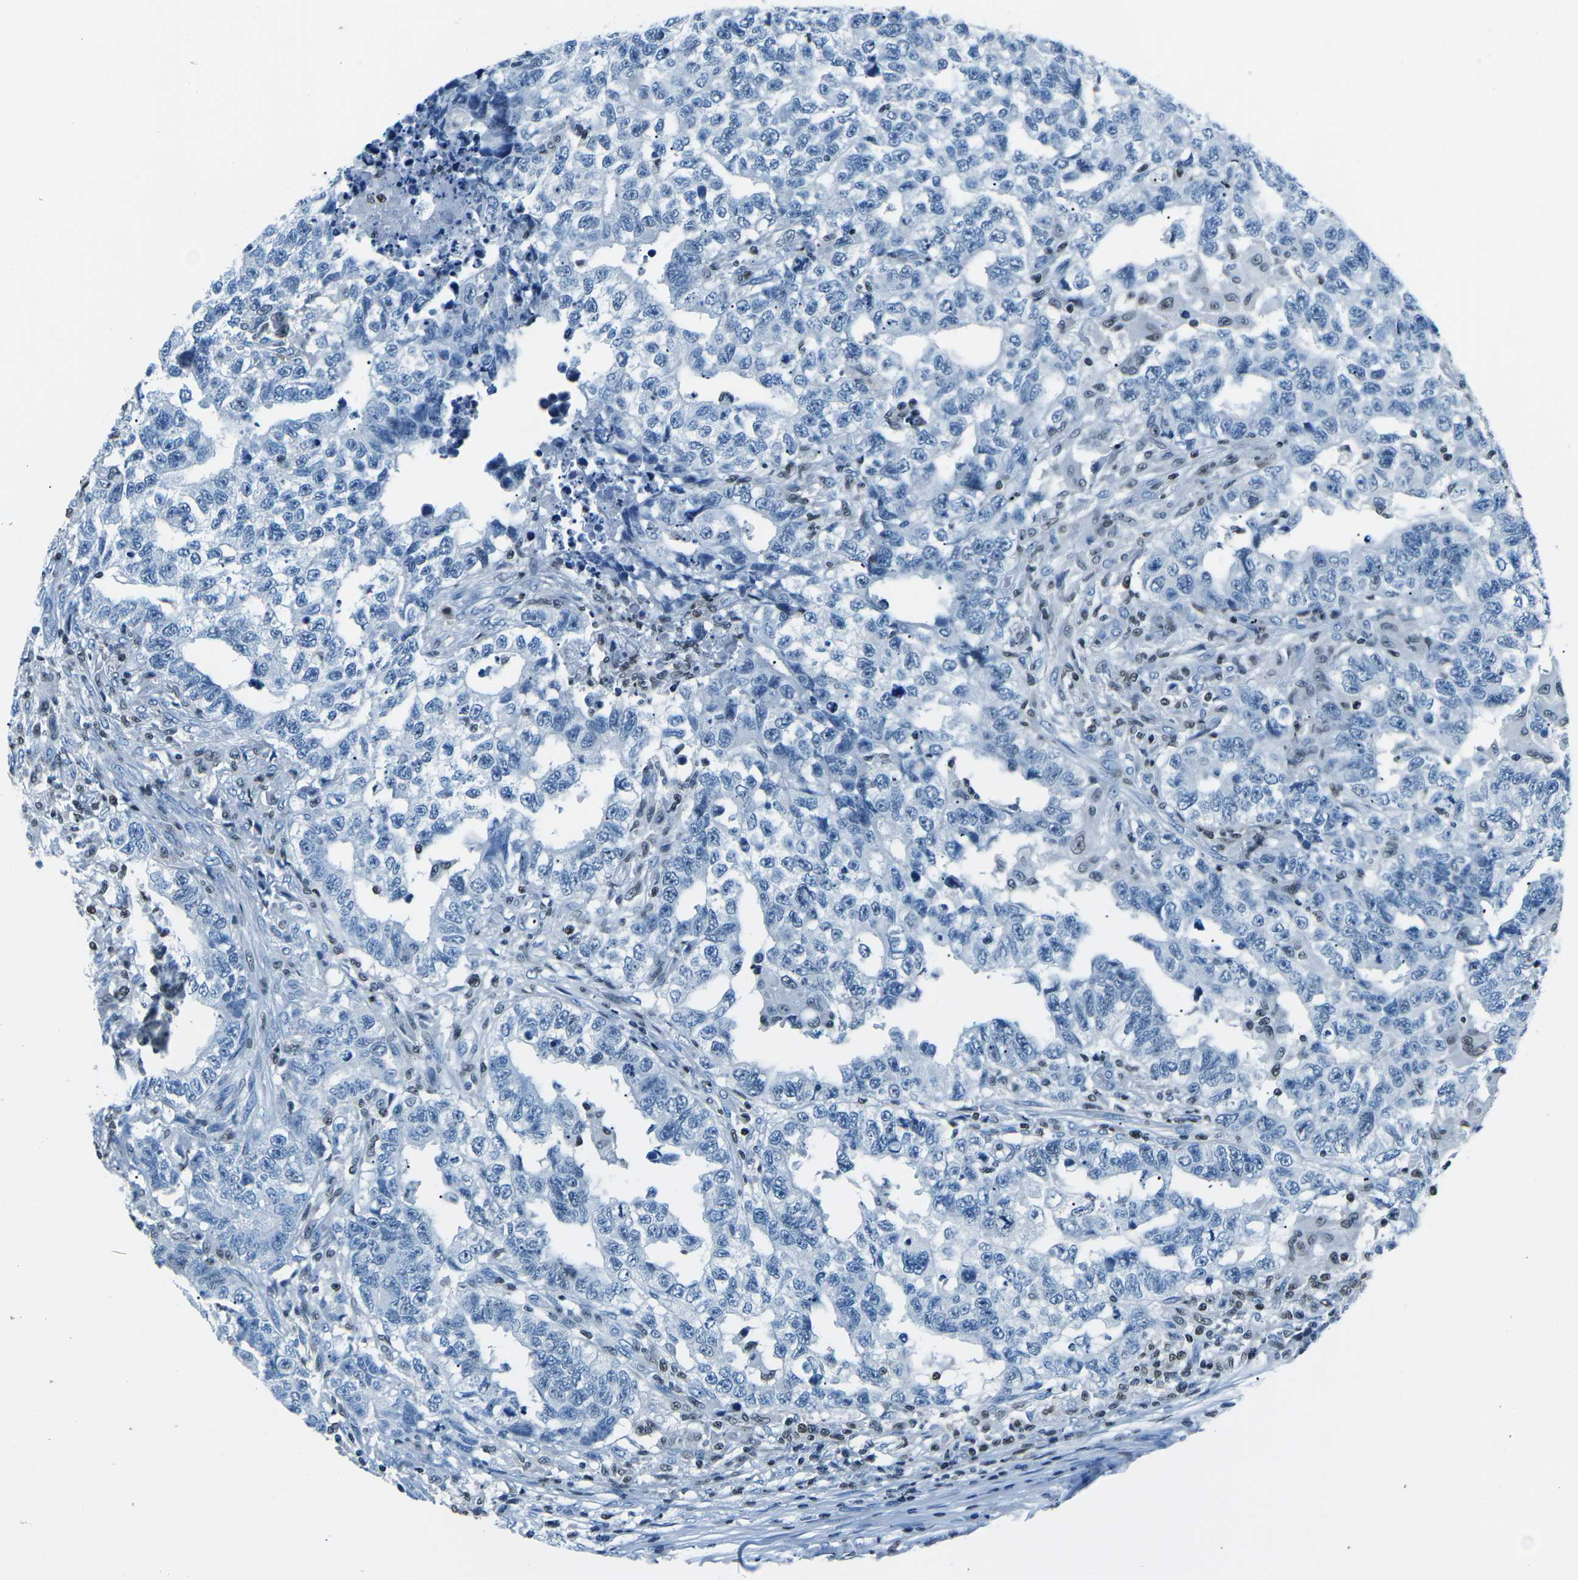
{"staining": {"intensity": "negative", "quantity": "none", "location": "none"}, "tissue": "testis cancer", "cell_type": "Tumor cells", "image_type": "cancer", "snomed": [{"axis": "morphology", "description": "Carcinoma, Embryonal, NOS"}, {"axis": "topography", "description": "Testis"}], "caption": "Immunohistochemical staining of testis cancer reveals no significant positivity in tumor cells.", "gene": "CELF2", "patient": {"sex": "male", "age": 21}}